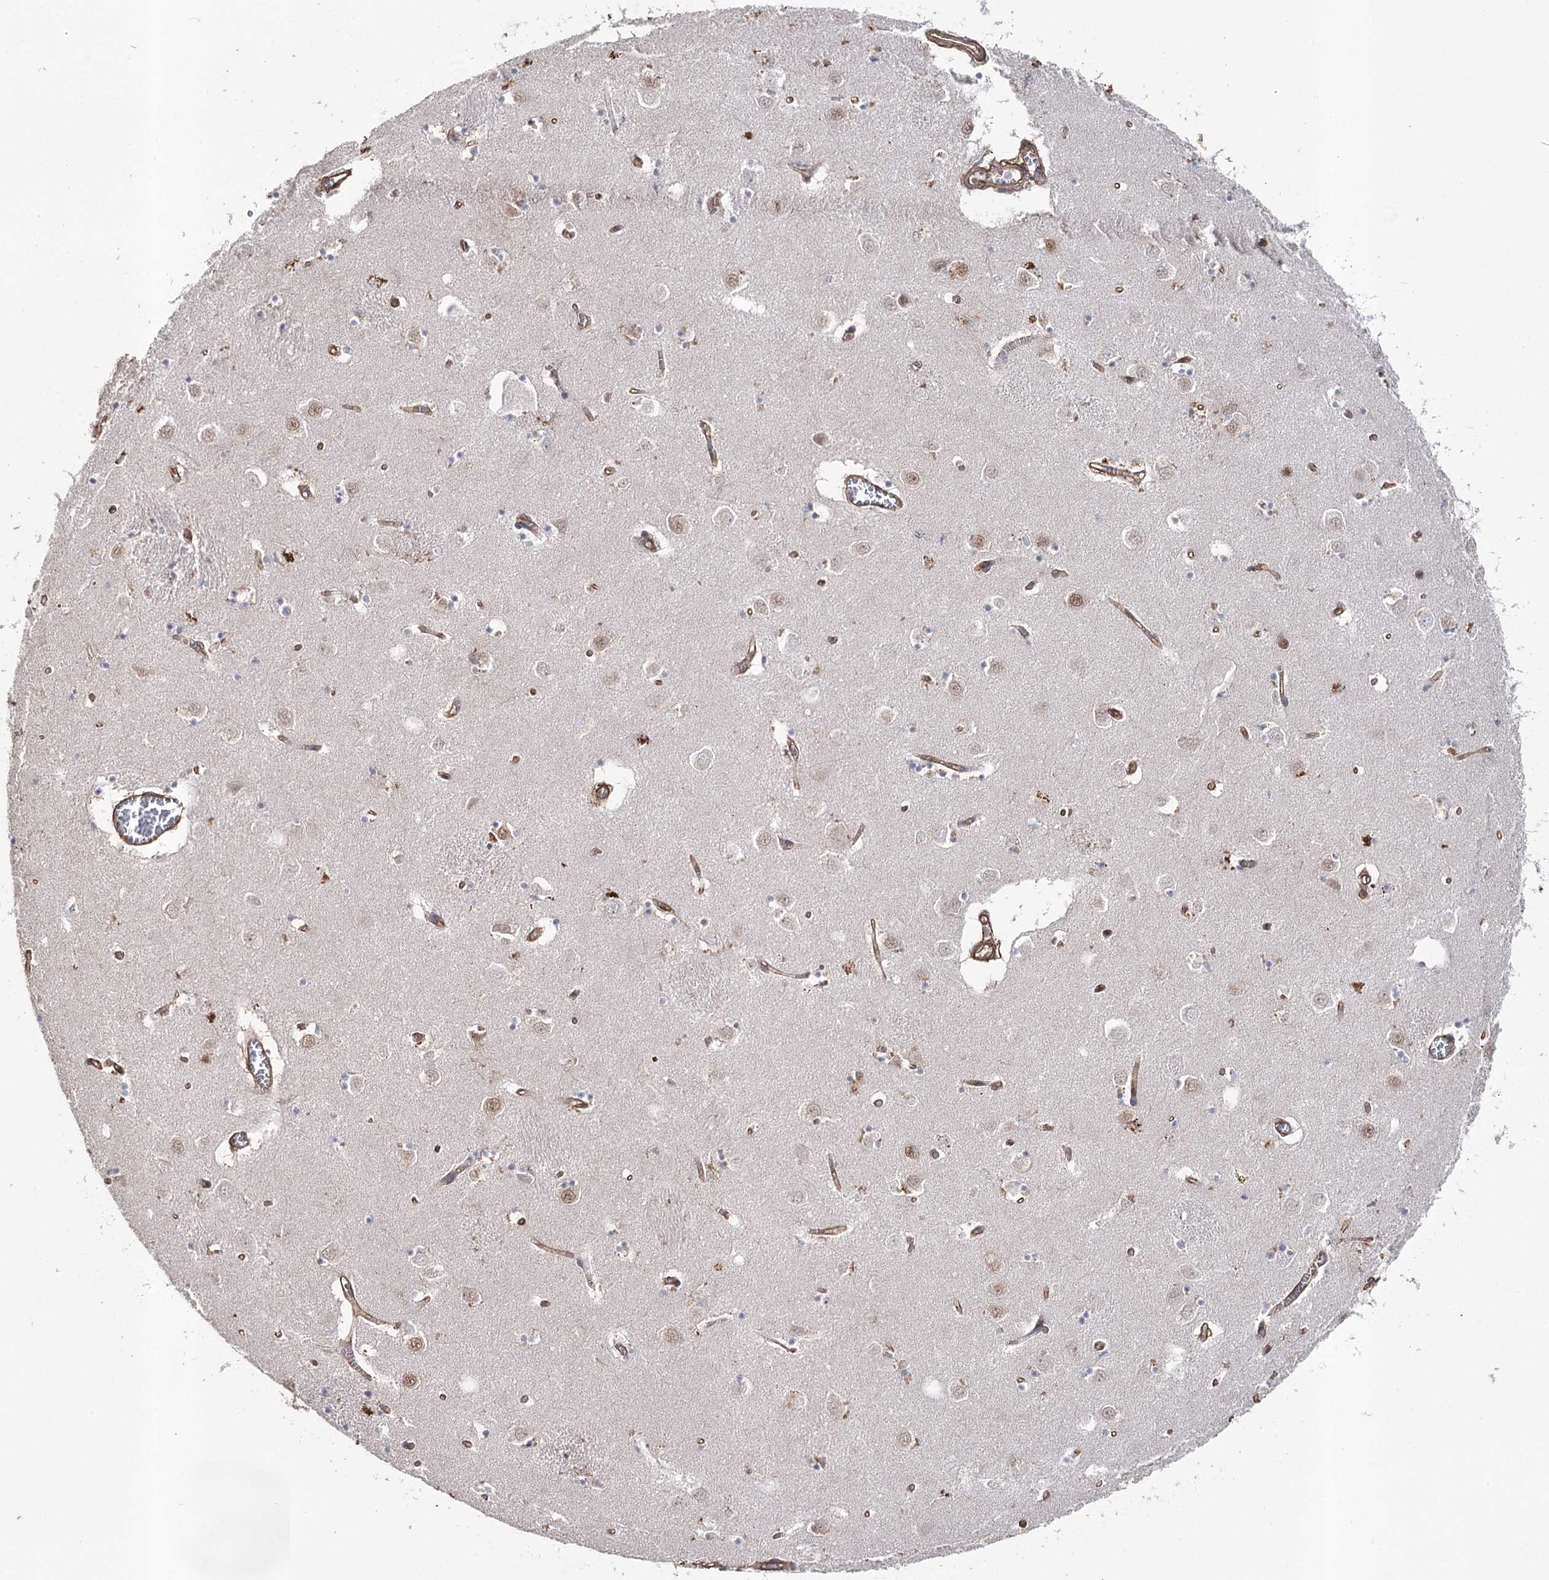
{"staining": {"intensity": "negative", "quantity": "none", "location": "none"}, "tissue": "caudate", "cell_type": "Glial cells", "image_type": "normal", "snomed": [{"axis": "morphology", "description": "Normal tissue, NOS"}, {"axis": "topography", "description": "Lateral ventricle wall"}], "caption": "The IHC image has no significant positivity in glial cells of caudate.", "gene": "FAM13B", "patient": {"sex": "male", "age": 70}}